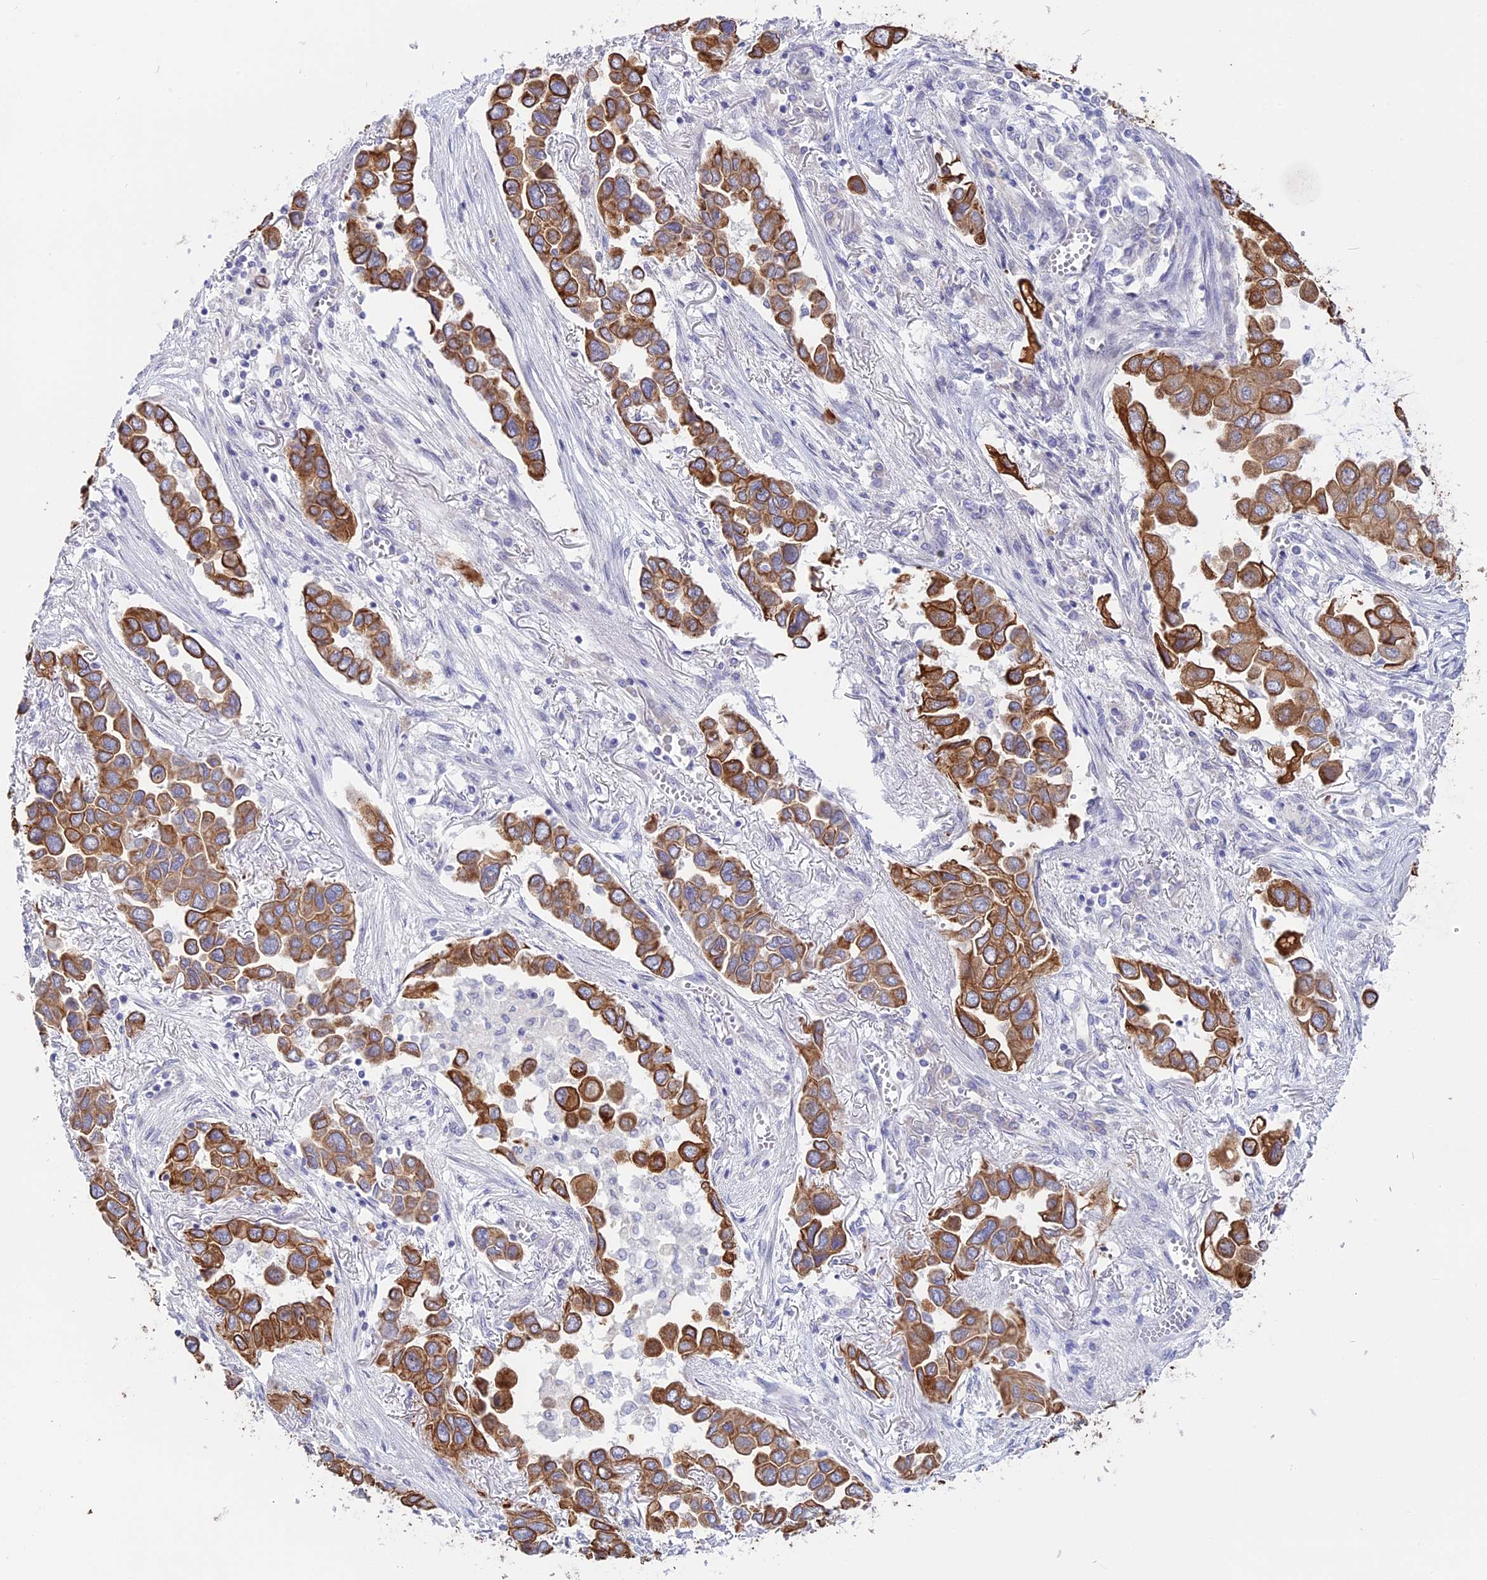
{"staining": {"intensity": "strong", "quantity": ">75%", "location": "cytoplasmic/membranous"}, "tissue": "lung cancer", "cell_type": "Tumor cells", "image_type": "cancer", "snomed": [{"axis": "morphology", "description": "Adenocarcinoma, NOS"}, {"axis": "topography", "description": "Lung"}], "caption": "IHC photomicrograph of human lung adenocarcinoma stained for a protein (brown), which reveals high levels of strong cytoplasmic/membranous expression in about >75% of tumor cells.", "gene": "MYO5B", "patient": {"sex": "female", "age": 76}}